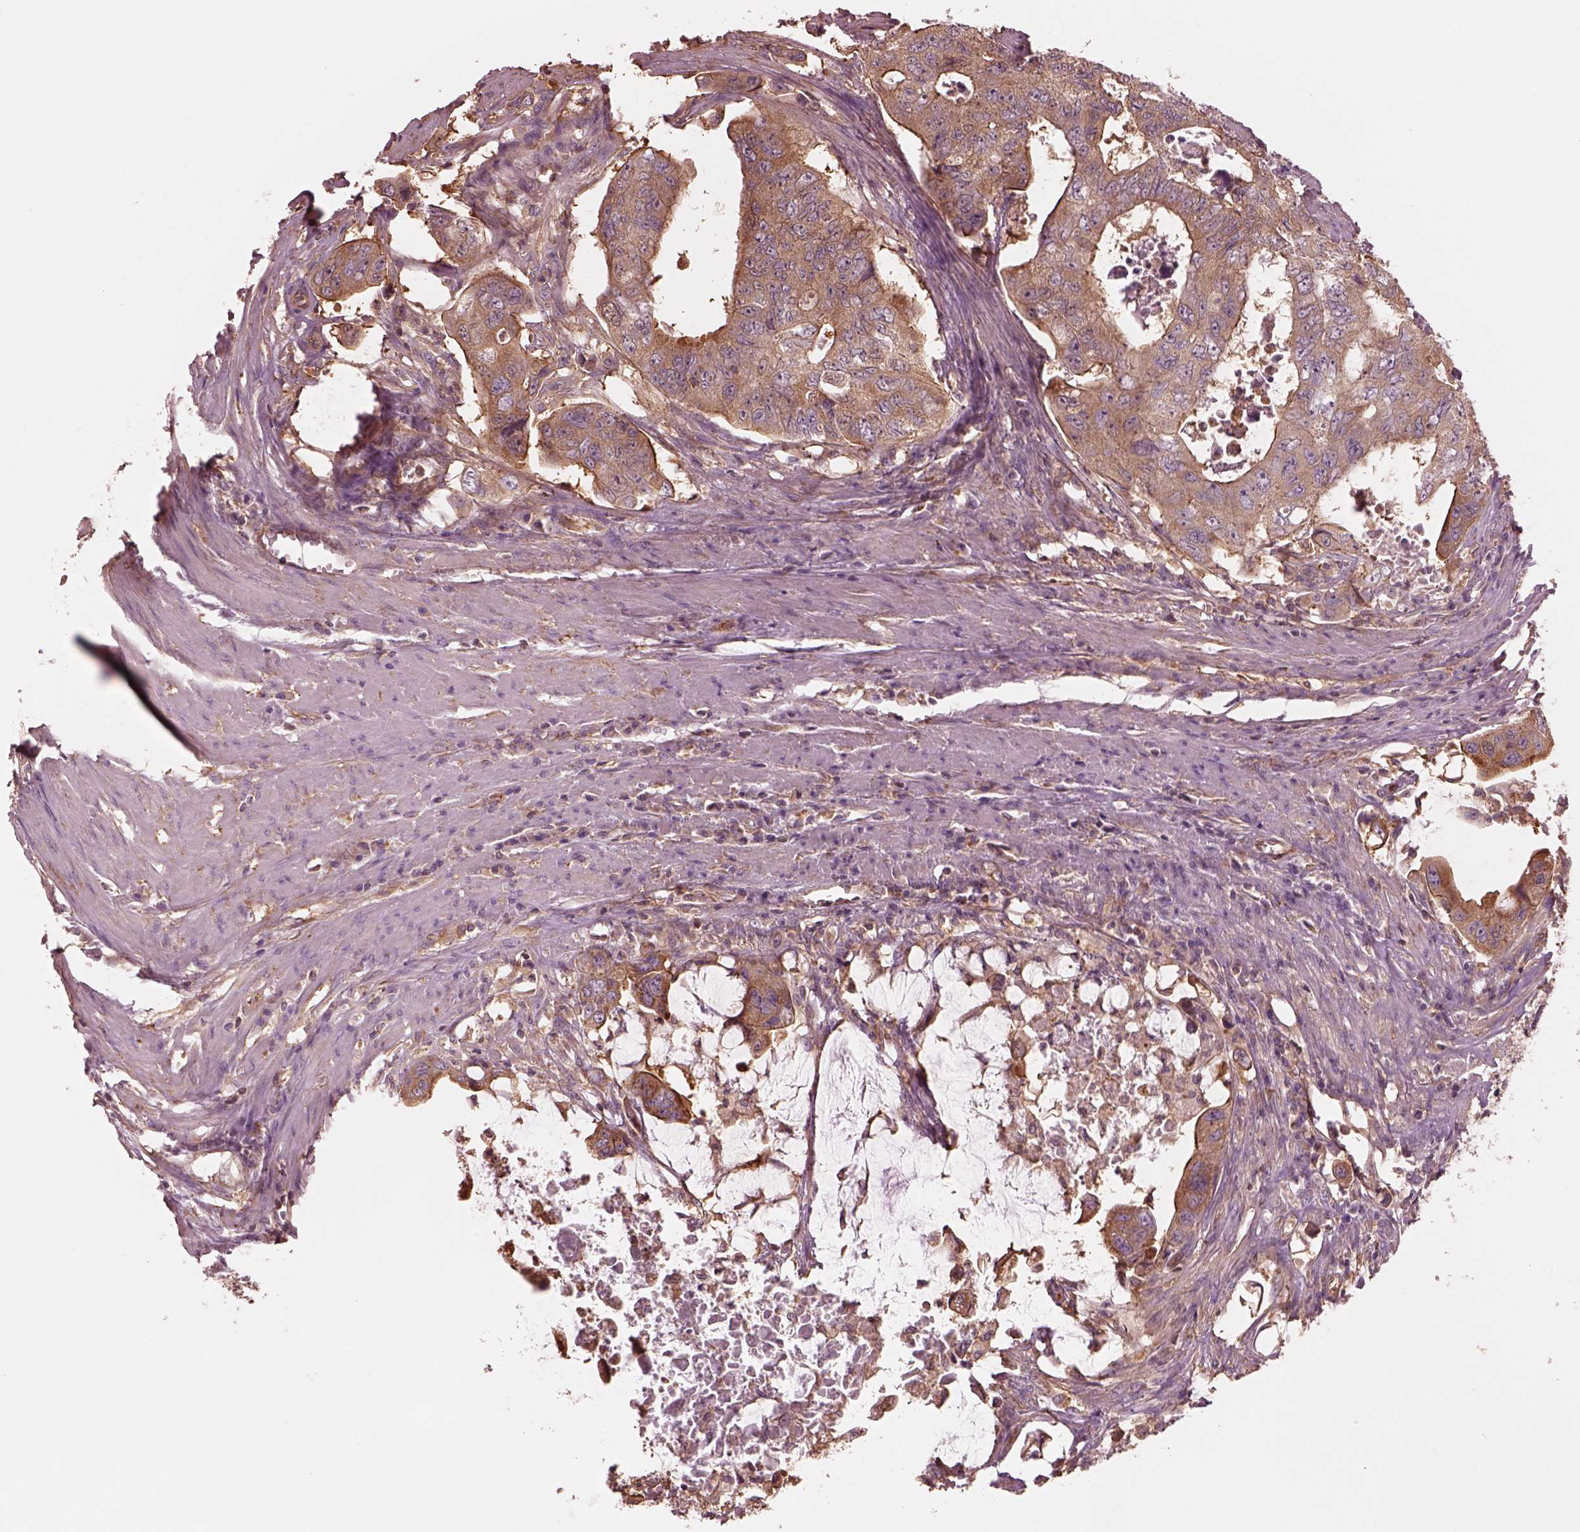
{"staining": {"intensity": "strong", "quantity": "<25%", "location": "cytoplasmic/membranous"}, "tissue": "colorectal cancer", "cell_type": "Tumor cells", "image_type": "cancer", "snomed": [{"axis": "morphology", "description": "Adenocarcinoma, NOS"}, {"axis": "topography", "description": "Colon"}], "caption": "A medium amount of strong cytoplasmic/membranous positivity is appreciated in approximately <25% of tumor cells in colorectal cancer tissue.", "gene": "STK33", "patient": {"sex": "male", "age": 57}}